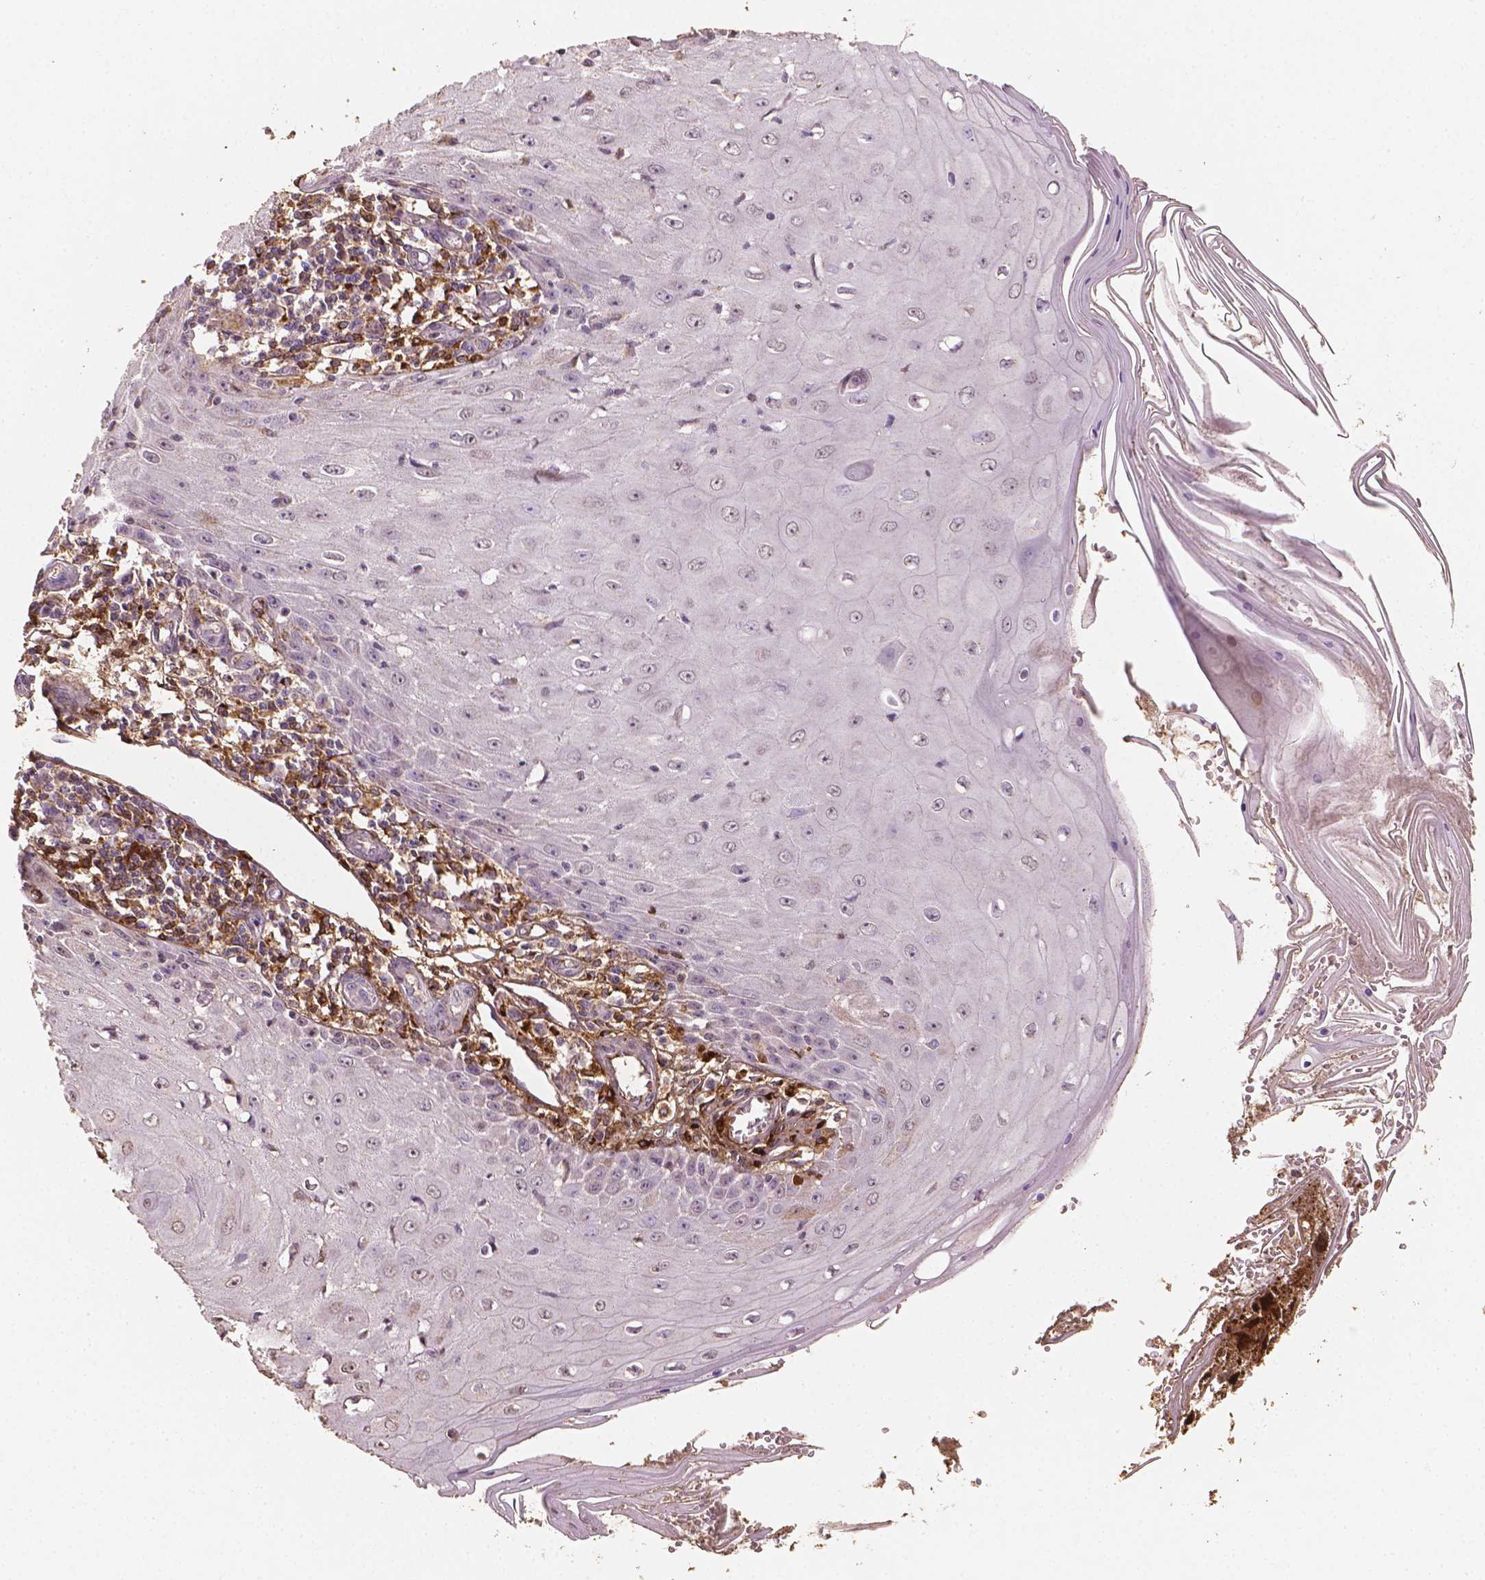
{"staining": {"intensity": "negative", "quantity": "none", "location": "none"}, "tissue": "skin cancer", "cell_type": "Tumor cells", "image_type": "cancer", "snomed": [{"axis": "morphology", "description": "Squamous cell carcinoma, NOS"}, {"axis": "topography", "description": "Skin"}], "caption": "Immunohistochemistry of human skin cancer exhibits no positivity in tumor cells.", "gene": "DCN", "patient": {"sex": "female", "age": 73}}